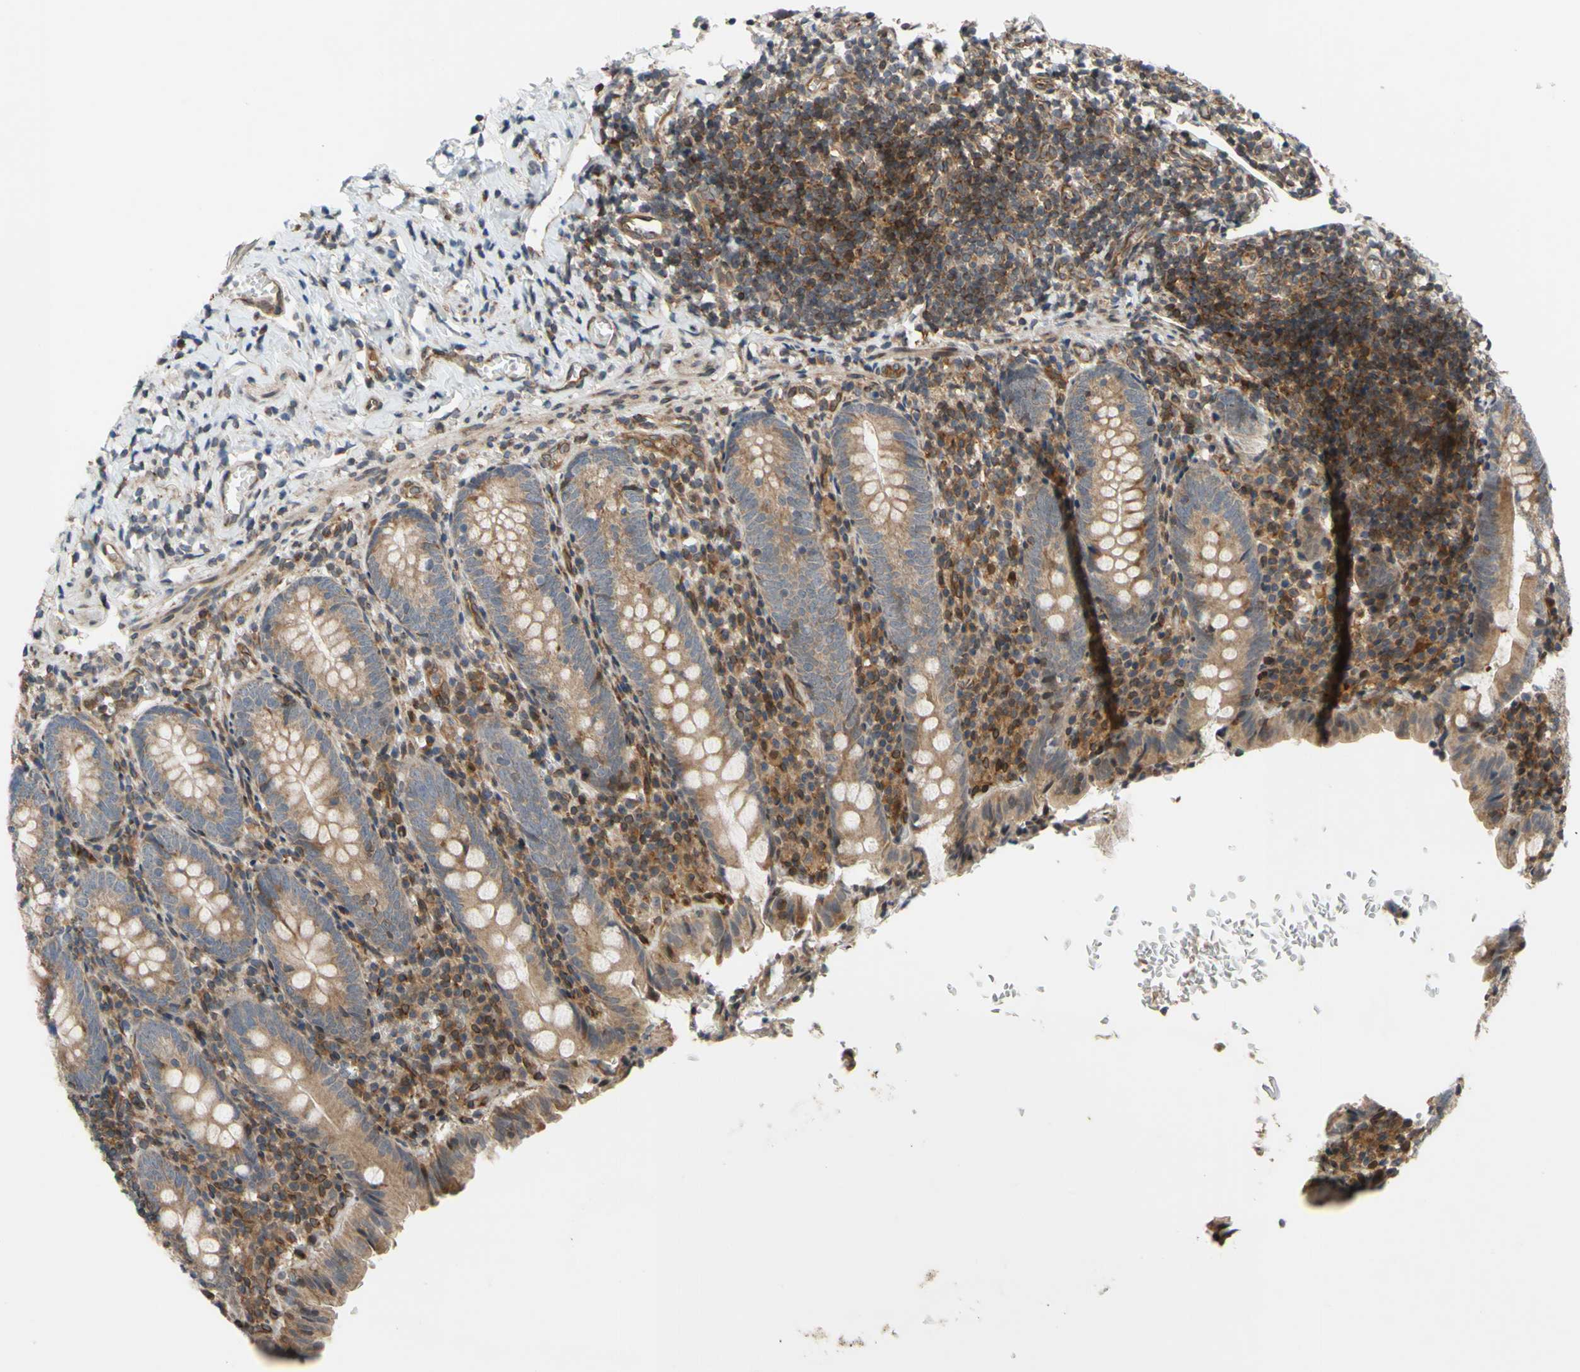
{"staining": {"intensity": "moderate", "quantity": ">75%", "location": "cytoplasmic/membranous"}, "tissue": "appendix", "cell_type": "Glandular cells", "image_type": "normal", "snomed": [{"axis": "morphology", "description": "Normal tissue, NOS"}, {"axis": "topography", "description": "Appendix"}], "caption": "An image of appendix stained for a protein exhibits moderate cytoplasmic/membranous brown staining in glandular cells. (DAB IHC, brown staining for protein, blue staining for nuclei).", "gene": "PRAF2", "patient": {"sex": "female", "age": 10}}